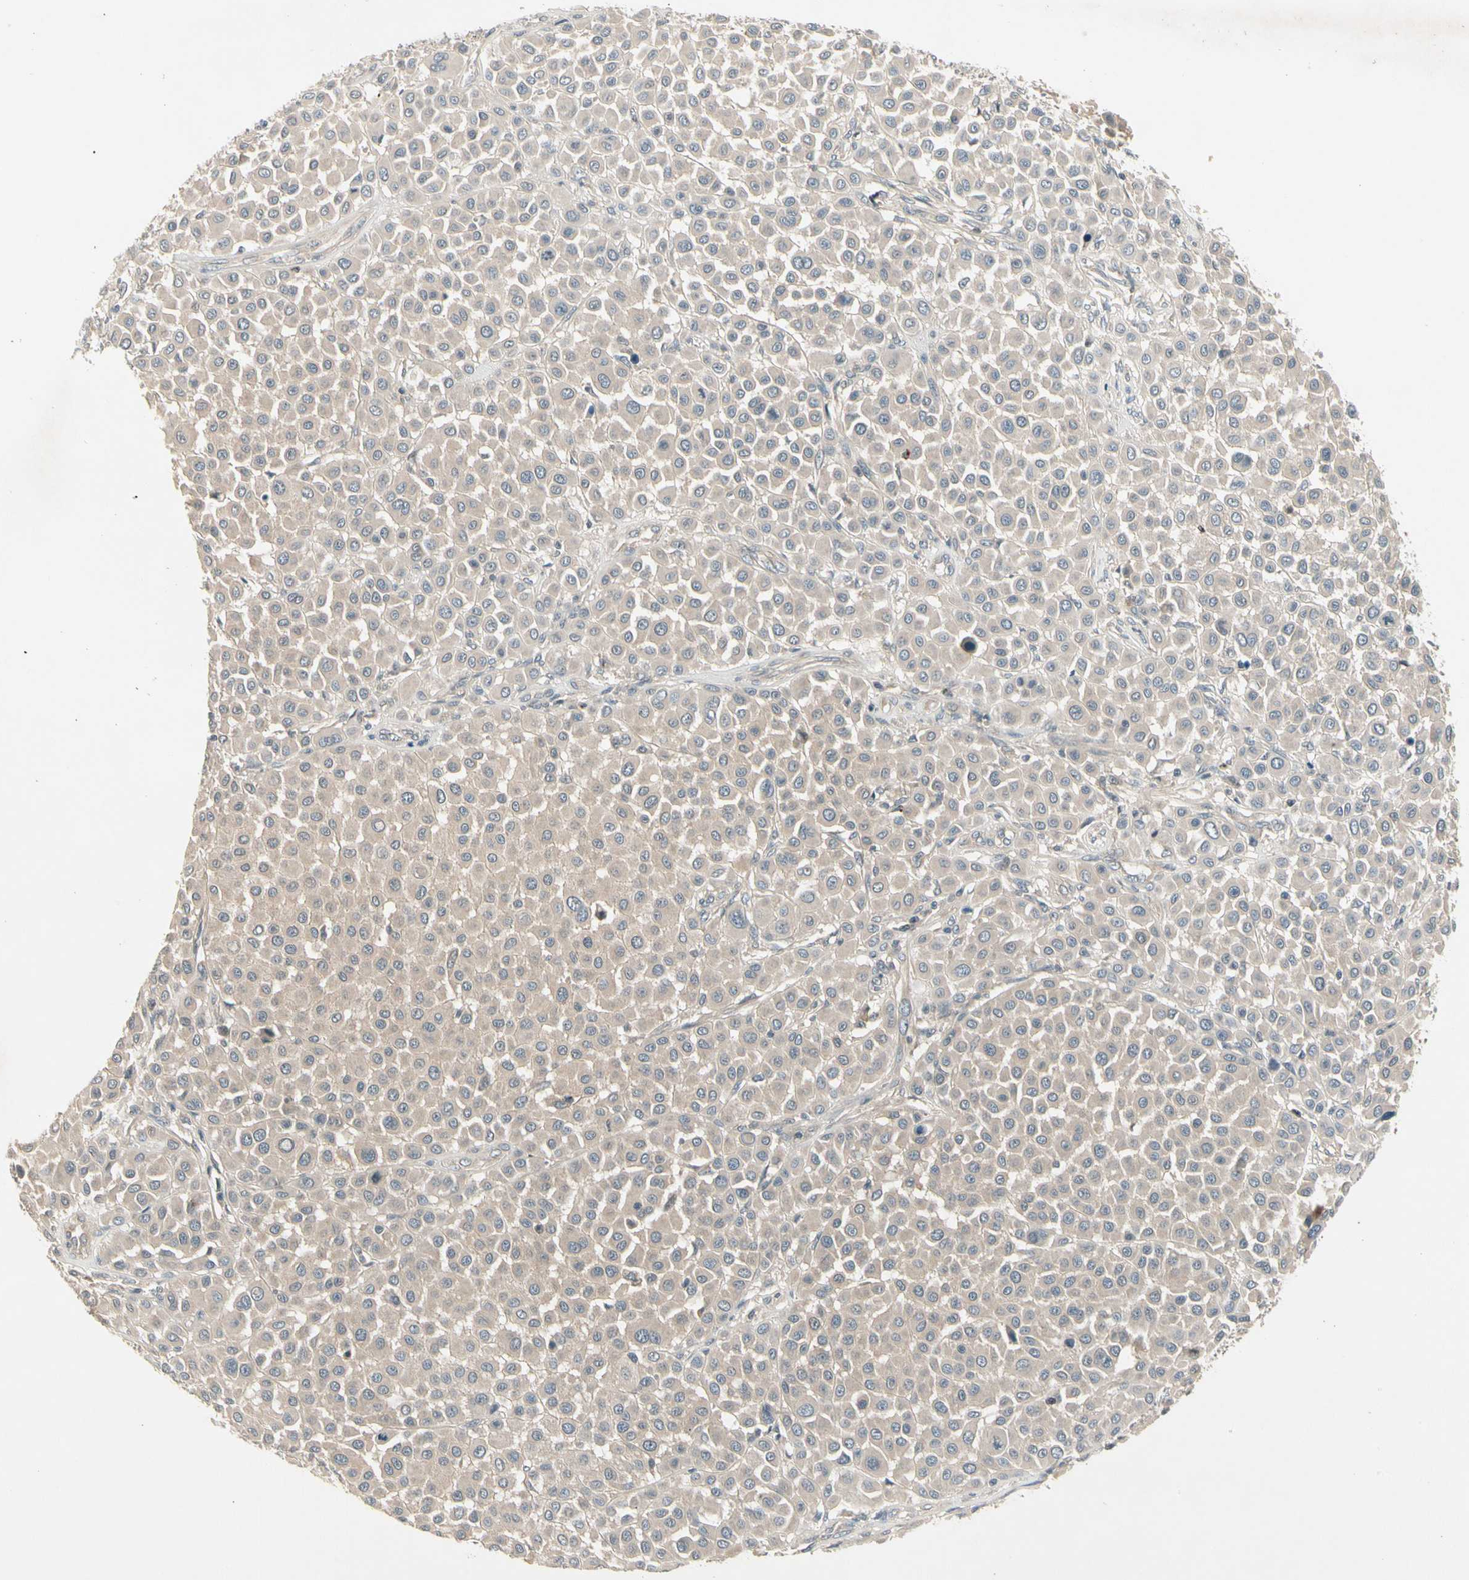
{"staining": {"intensity": "weak", "quantity": "25%-75%", "location": "cytoplasmic/membranous"}, "tissue": "melanoma", "cell_type": "Tumor cells", "image_type": "cancer", "snomed": [{"axis": "morphology", "description": "Malignant melanoma, Metastatic site"}, {"axis": "topography", "description": "Soft tissue"}], "caption": "This micrograph exhibits immunohistochemistry (IHC) staining of malignant melanoma (metastatic site), with low weak cytoplasmic/membranous staining in approximately 25%-75% of tumor cells.", "gene": "CCL4", "patient": {"sex": "male", "age": 41}}